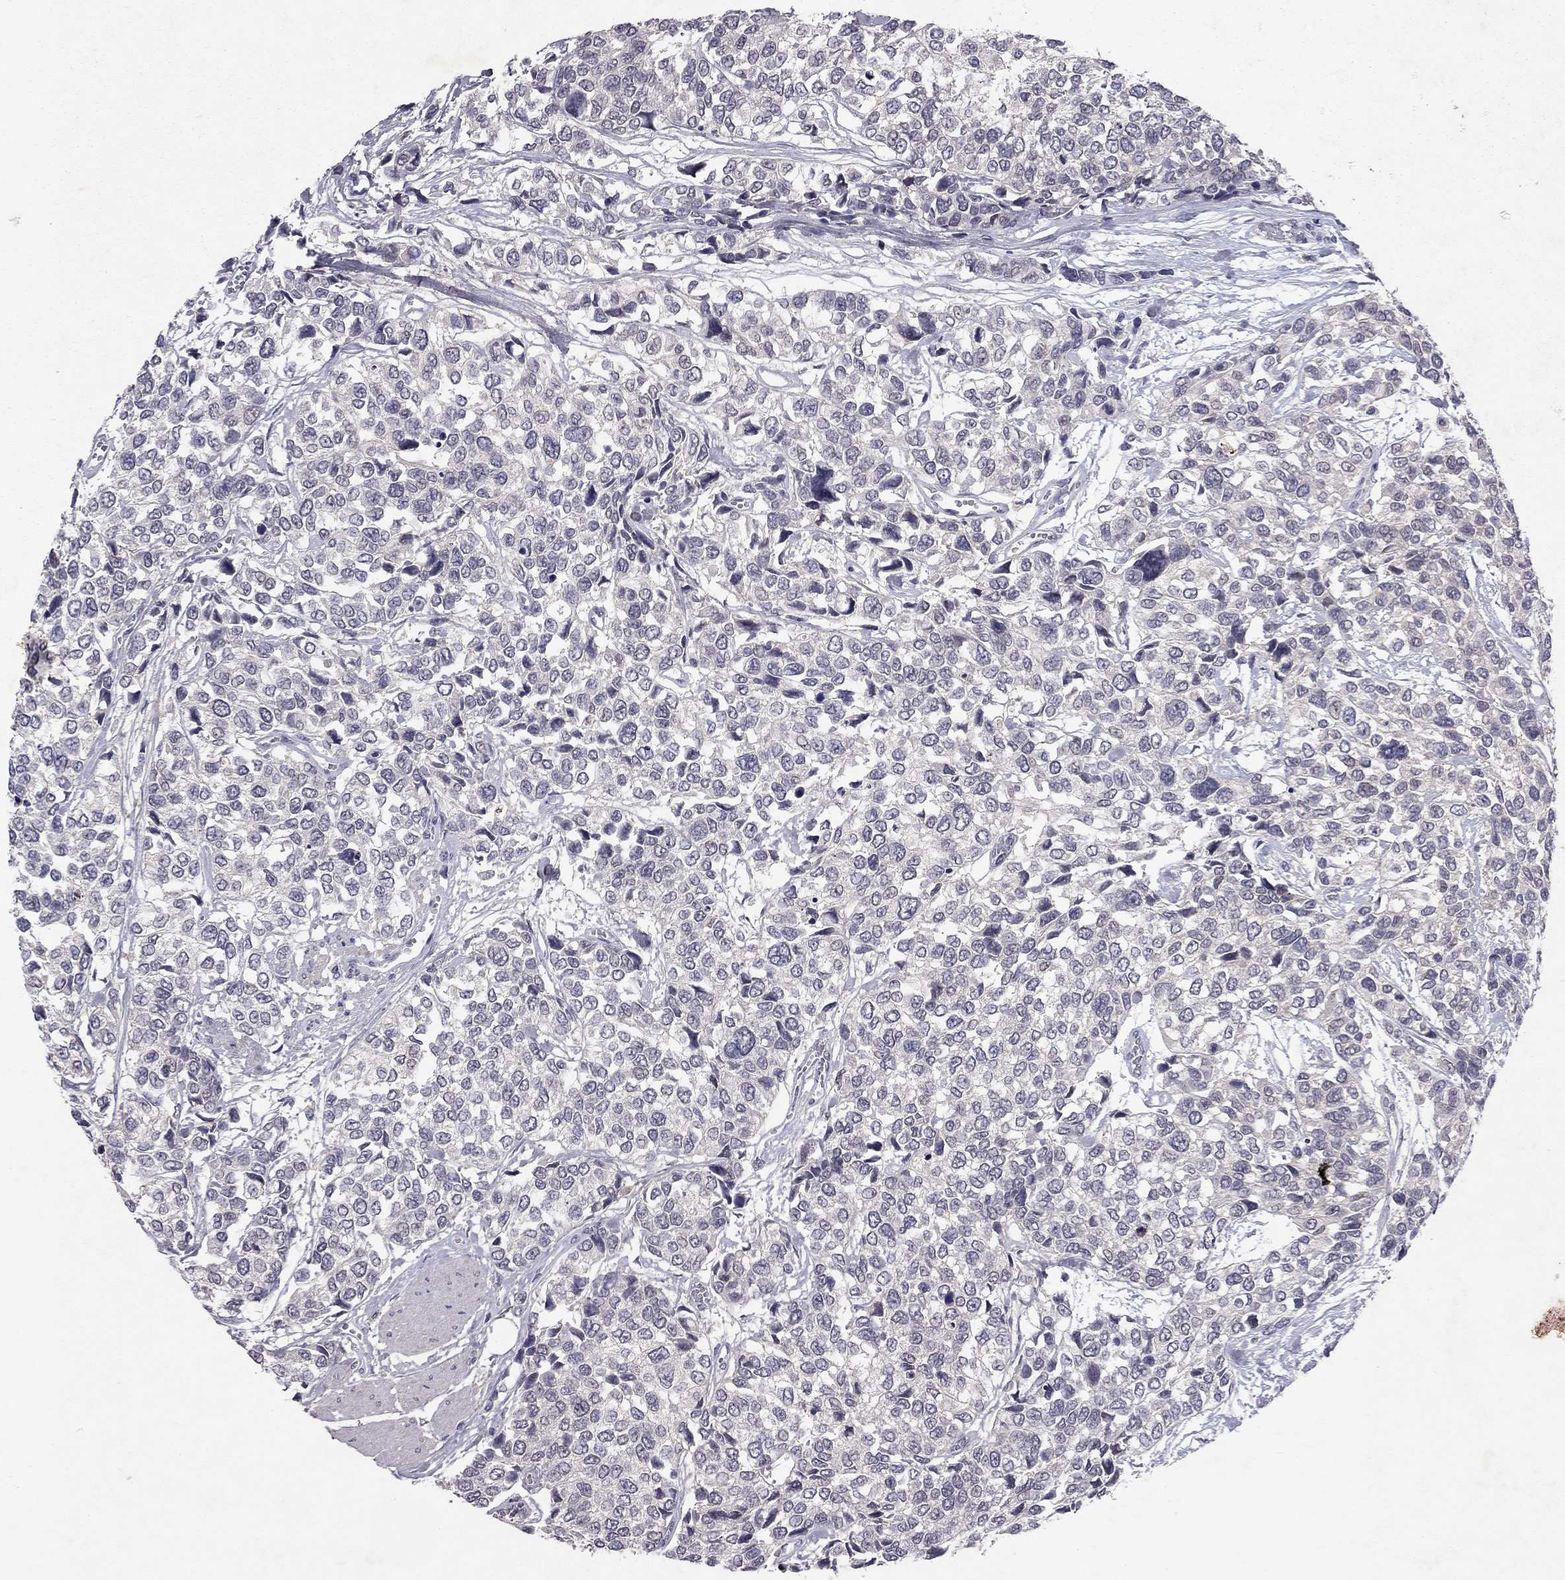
{"staining": {"intensity": "negative", "quantity": "none", "location": "none"}, "tissue": "urothelial cancer", "cell_type": "Tumor cells", "image_type": "cancer", "snomed": [{"axis": "morphology", "description": "Urothelial carcinoma, High grade"}, {"axis": "topography", "description": "Urinary bladder"}], "caption": "This is an IHC micrograph of human high-grade urothelial carcinoma. There is no staining in tumor cells.", "gene": "ESR2", "patient": {"sex": "male", "age": 77}}